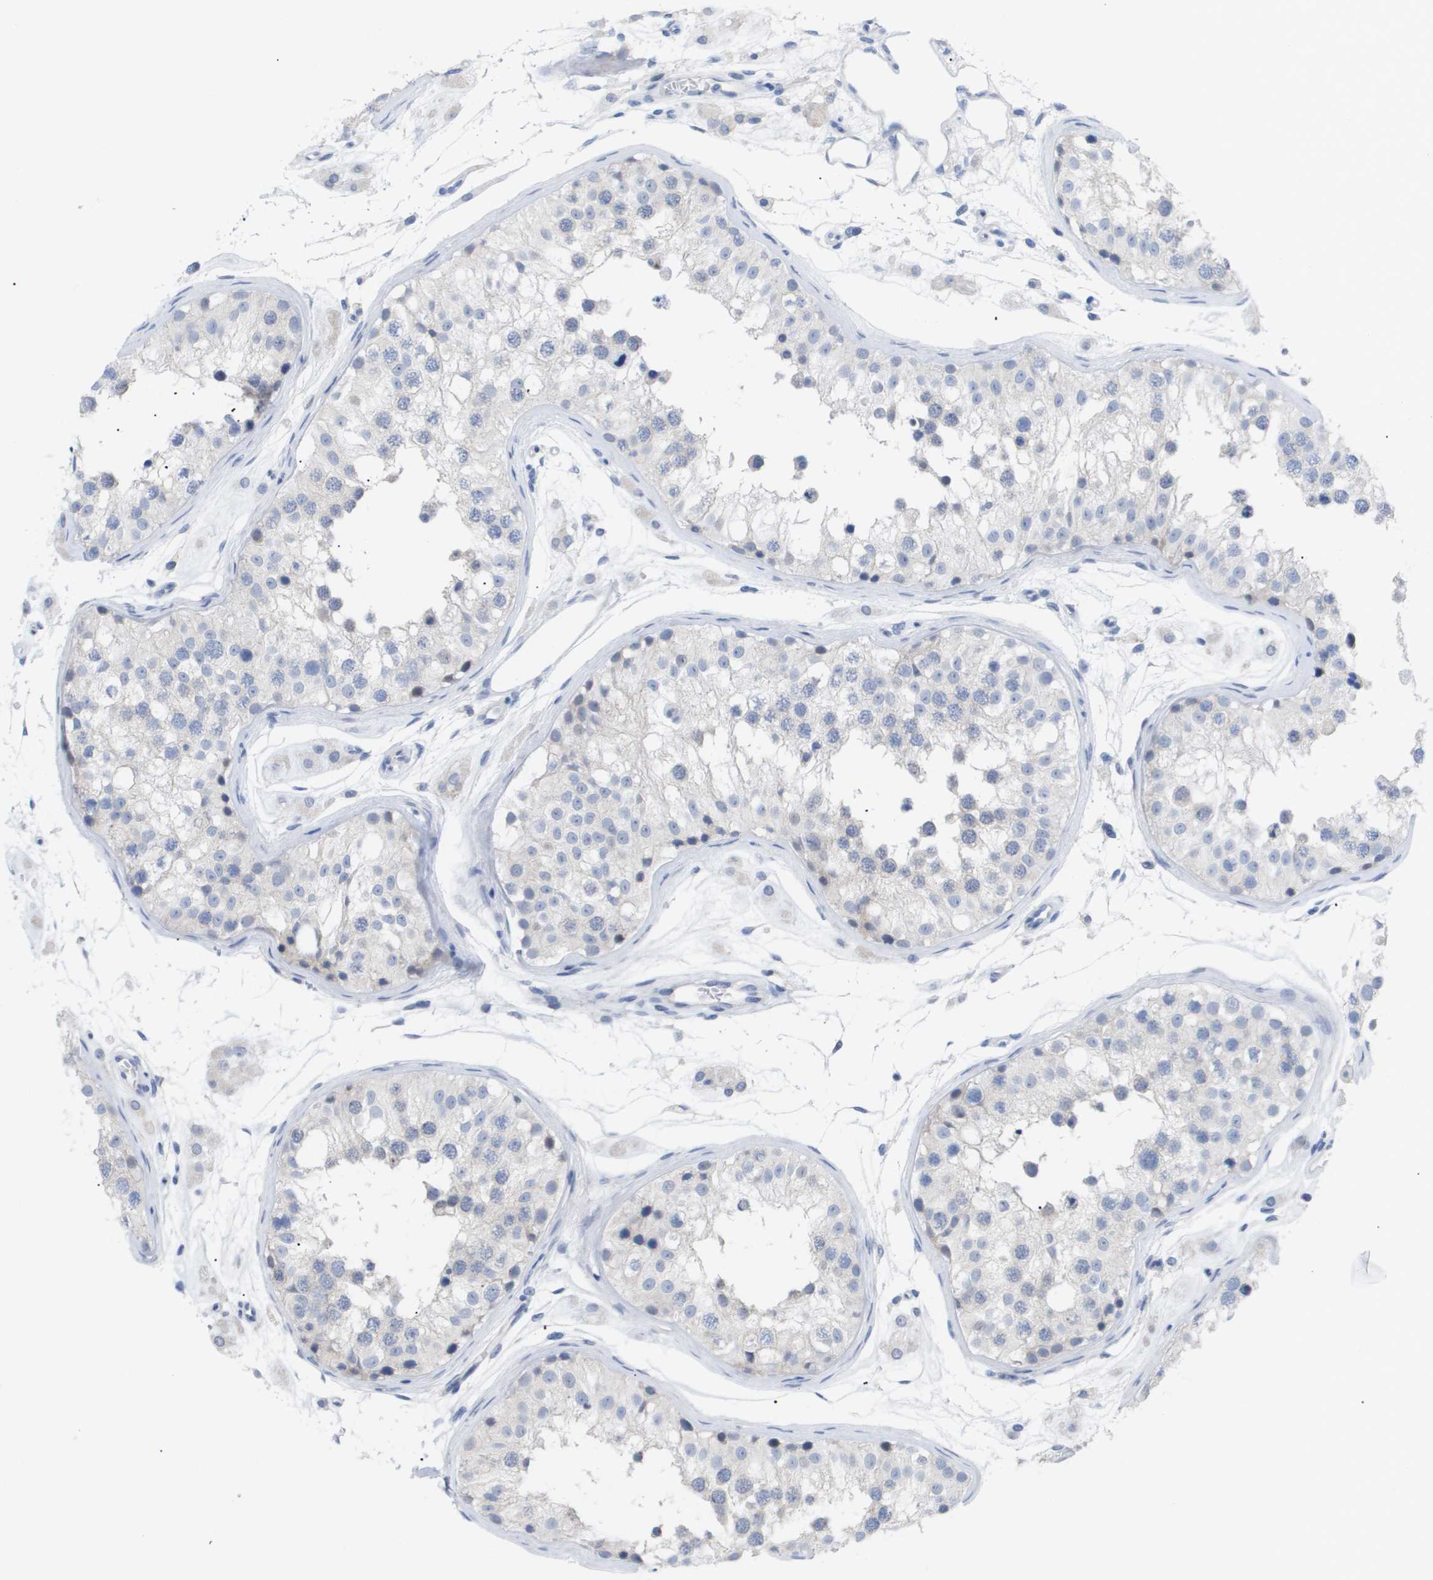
{"staining": {"intensity": "negative", "quantity": "none", "location": "none"}, "tissue": "testis", "cell_type": "Cells in seminiferous ducts", "image_type": "normal", "snomed": [{"axis": "morphology", "description": "Normal tissue, NOS"}, {"axis": "morphology", "description": "Adenocarcinoma, metastatic, NOS"}, {"axis": "topography", "description": "Testis"}], "caption": "Testis stained for a protein using immunohistochemistry (IHC) displays no expression cells in seminiferous ducts.", "gene": "CAV3", "patient": {"sex": "male", "age": 26}}